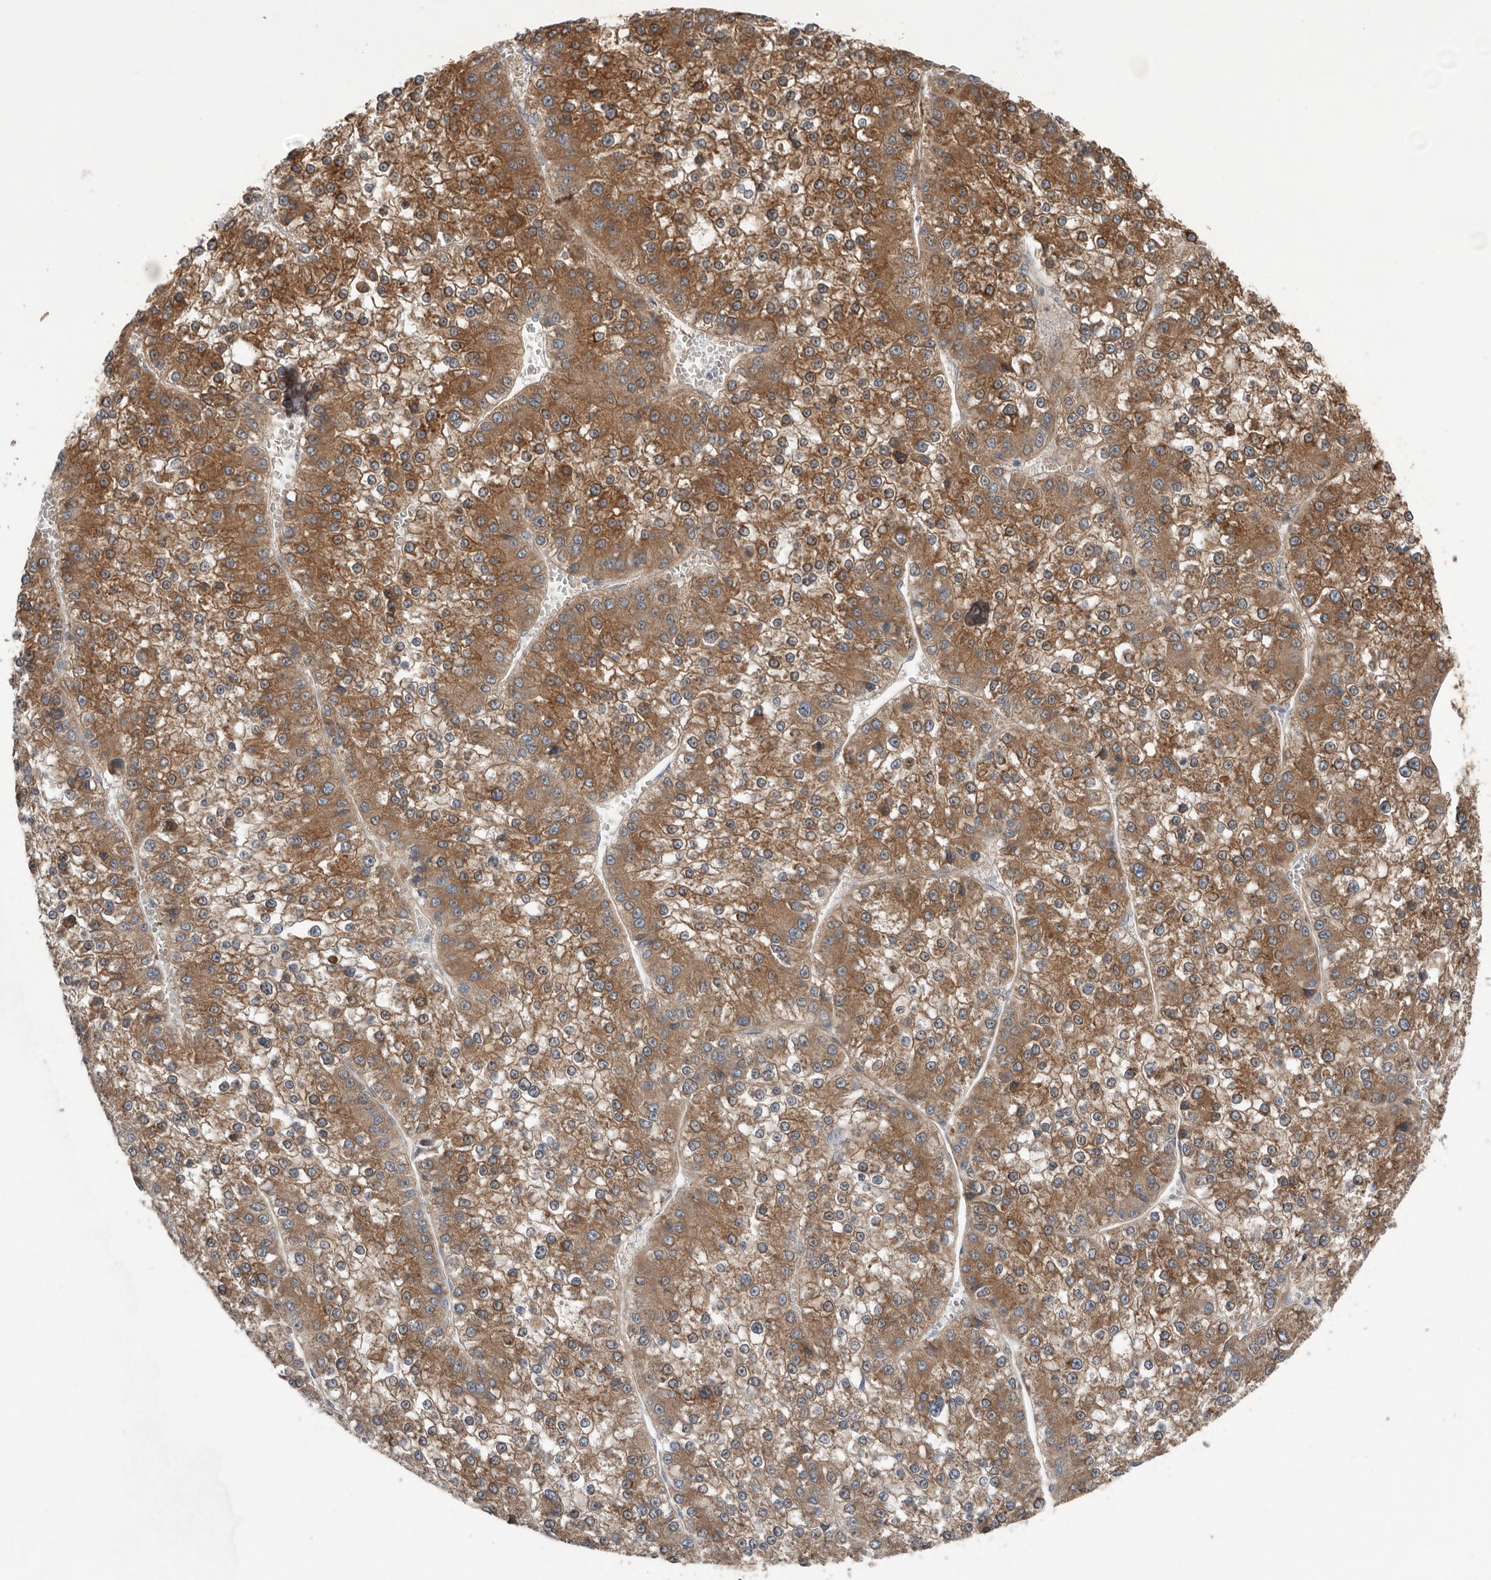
{"staining": {"intensity": "strong", "quantity": ">75%", "location": "cytoplasmic/membranous"}, "tissue": "liver cancer", "cell_type": "Tumor cells", "image_type": "cancer", "snomed": [{"axis": "morphology", "description": "Carcinoma, Hepatocellular, NOS"}, {"axis": "topography", "description": "Liver"}], "caption": "Human liver cancer (hepatocellular carcinoma) stained with a protein marker demonstrates strong staining in tumor cells.", "gene": "RANBP17", "patient": {"sex": "female", "age": 73}}